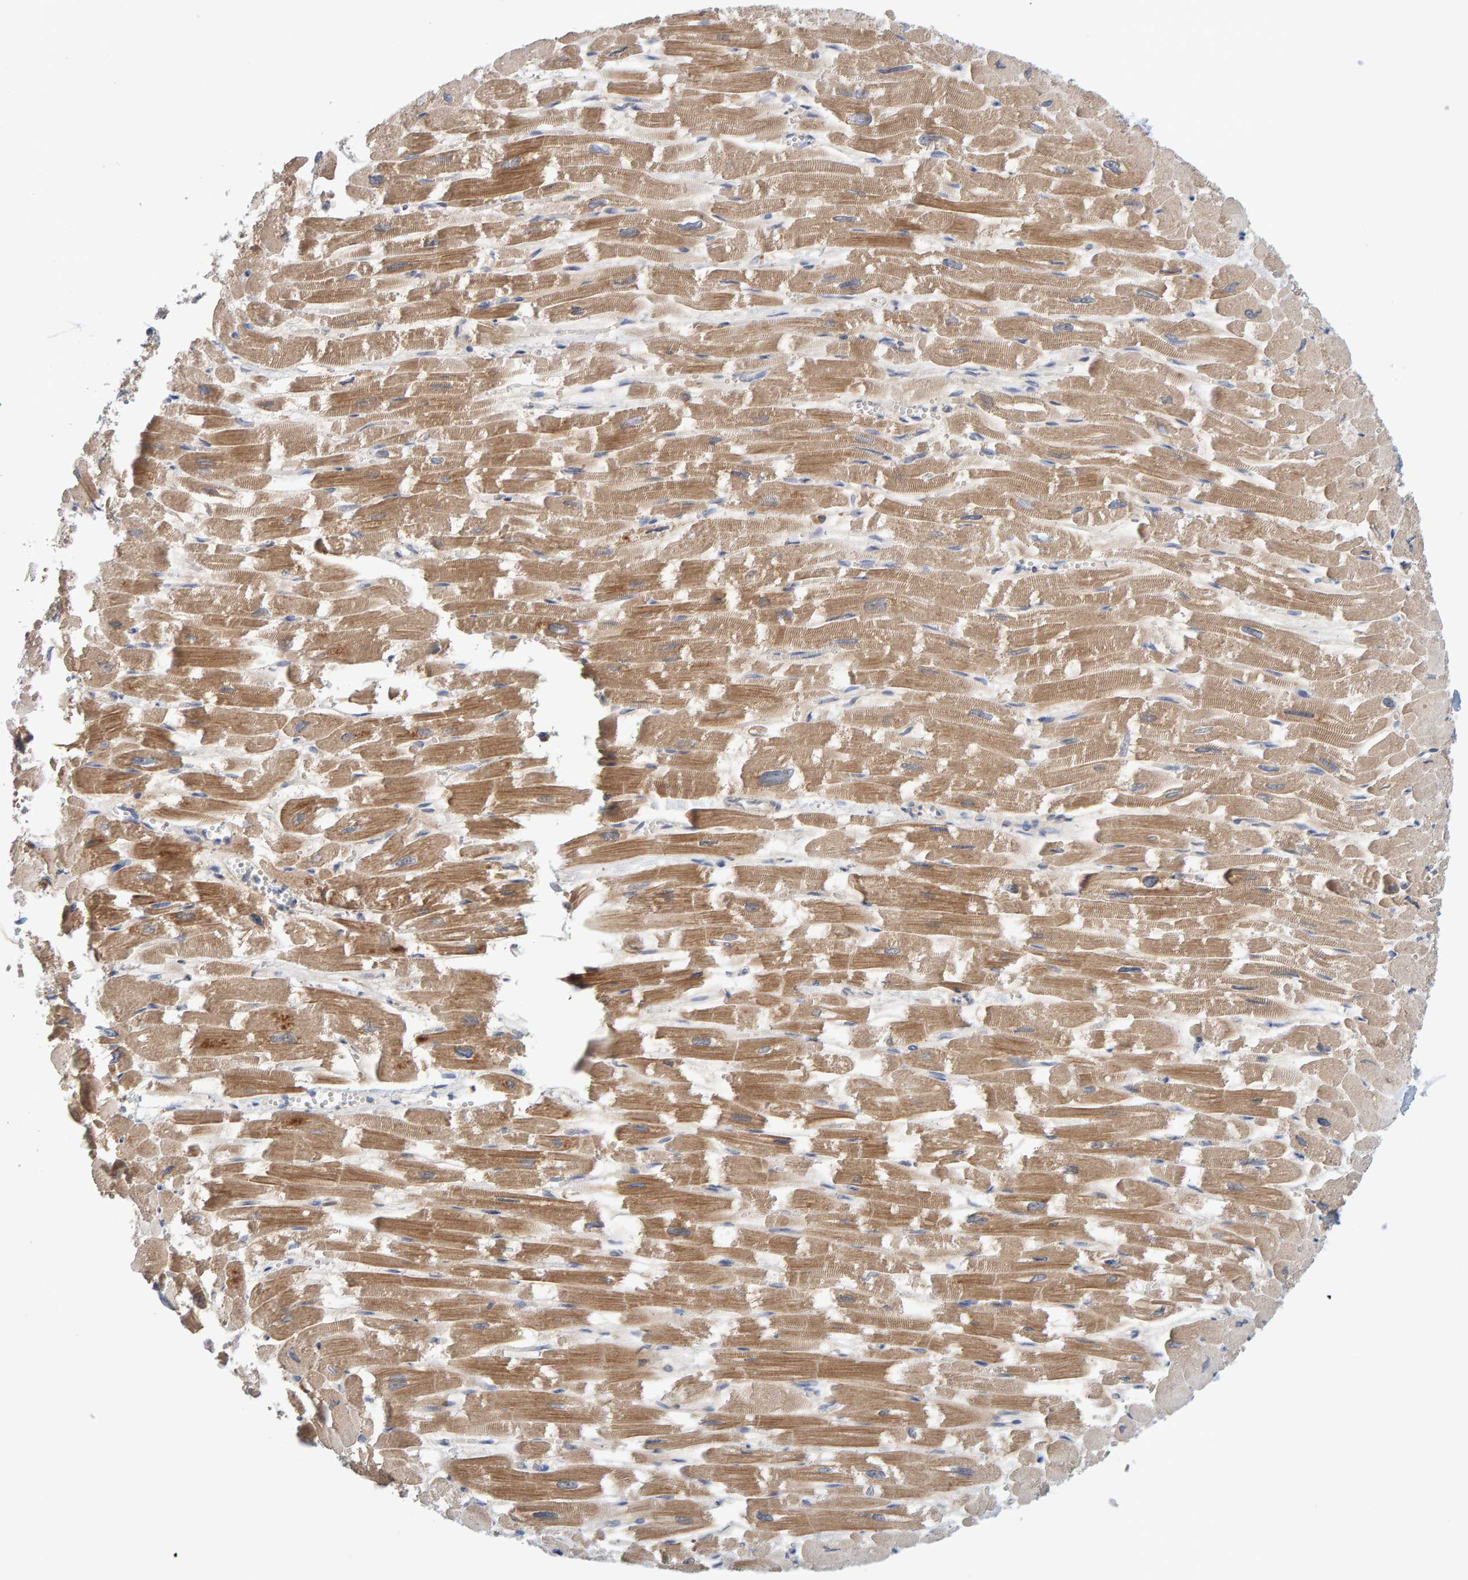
{"staining": {"intensity": "moderate", "quantity": ">75%", "location": "cytoplasmic/membranous"}, "tissue": "heart muscle", "cell_type": "Cardiomyocytes", "image_type": "normal", "snomed": [{"axis": "morphology", "description": "Normal tissue, NOS"}, {"axis": "topography", "description": "Heart"}], "caption": "Heart muscle stained for a protein (brown) displays moderate cytoplasmic/membranous positive expression in about >75% of cardiomyocytes.", "gene": "TATDN1", "patient": {"sex": "male", "age": 54}}